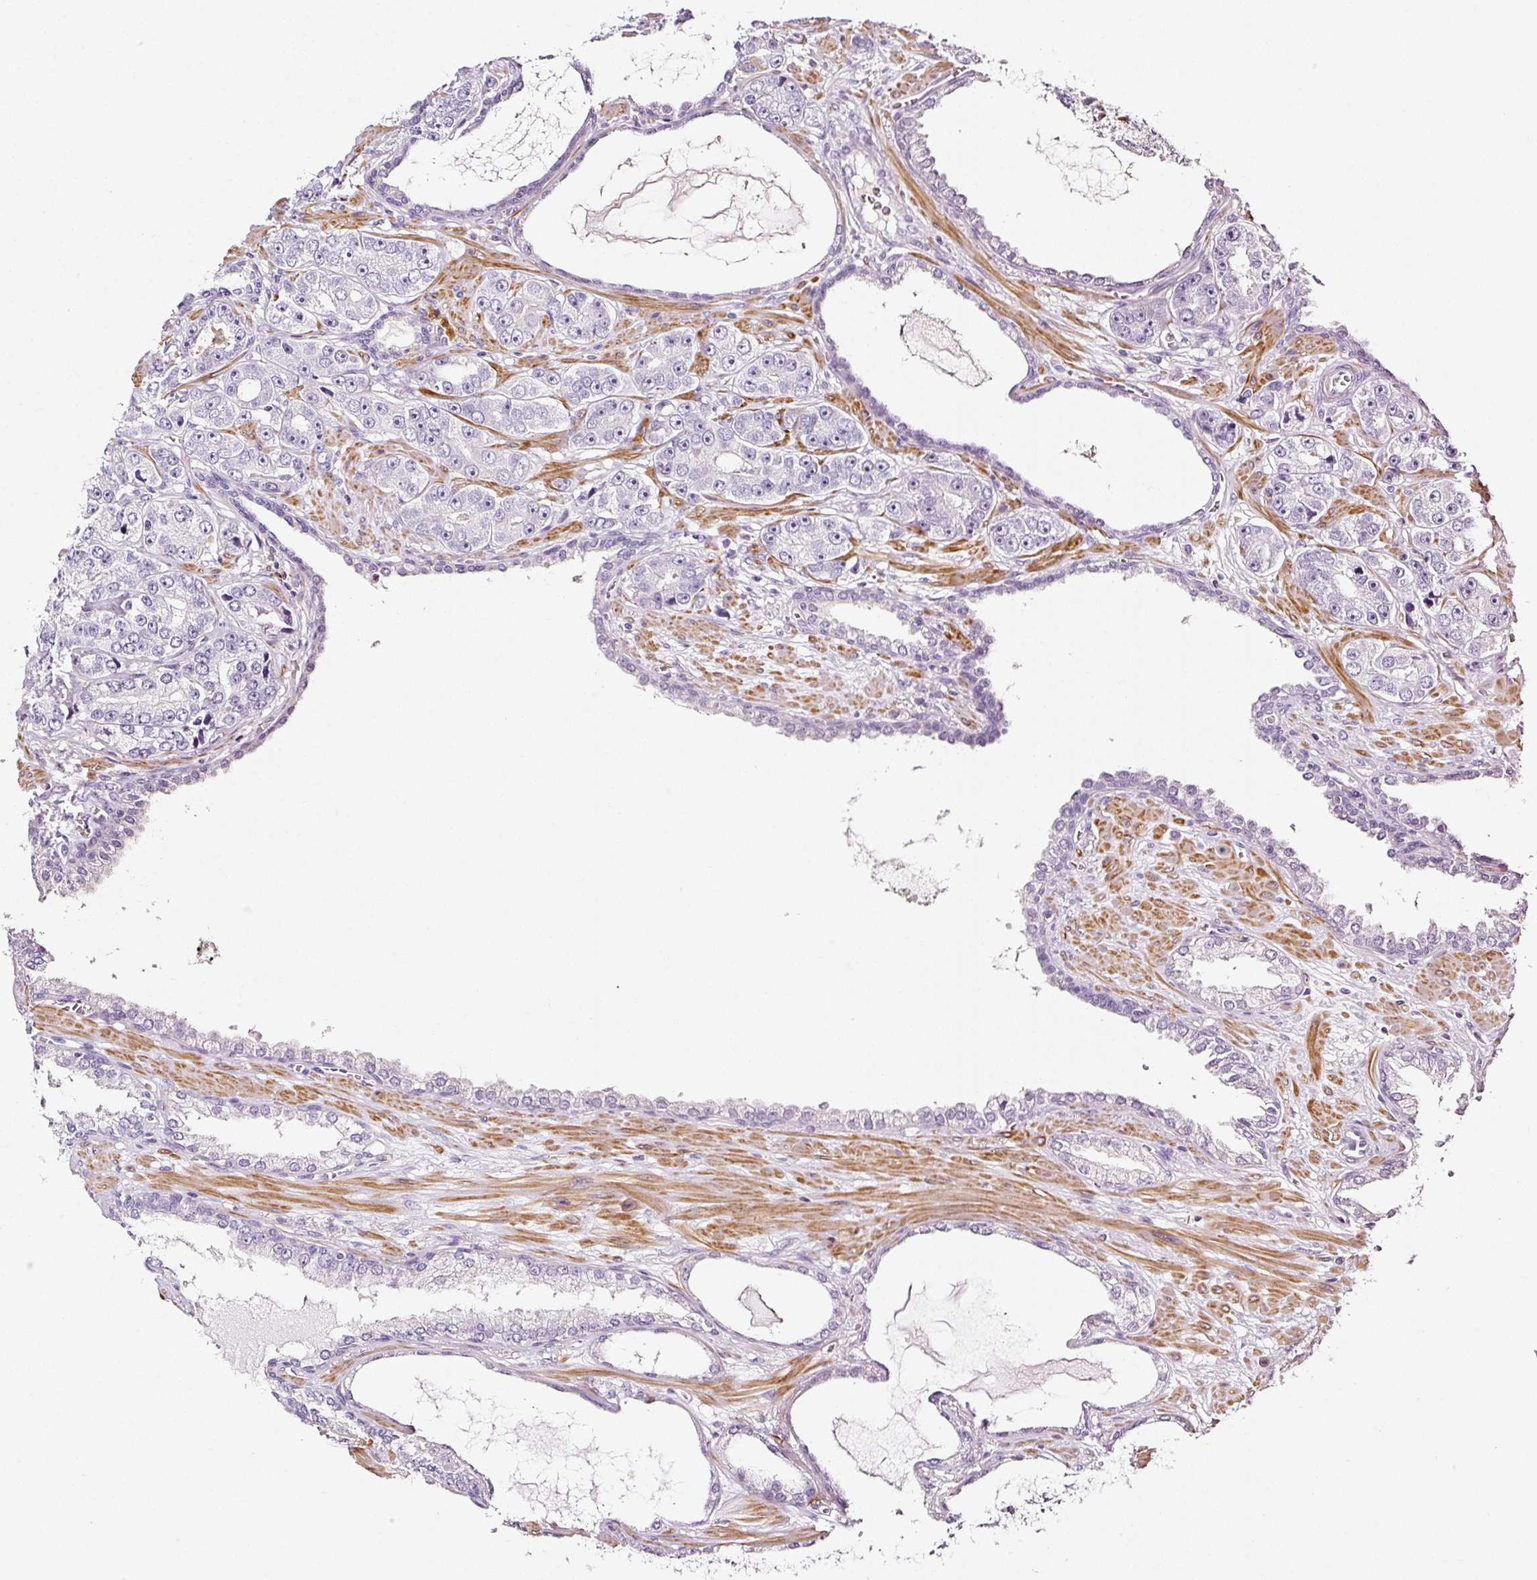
{"staining": {"intensity": "negative", "quantity": "none", "location": "none"}, "tissue": "prostate cancer", "cell_type": "Tumor cells", "image_type": "cancer", "snomed": [{"axis": "morphology", "description": "Adenocarcinoma, High grade"}, {"axis": "topography", "description": "Prostate"}], "caption": "The immunohistochemistry histopathology image has no significant positivity in tumor cells of prostate cancer (adenocarcinoma (high-grade)) tissue.", "gene": "CYB561A3", "patient": {"sex": "male", "age": 71}}